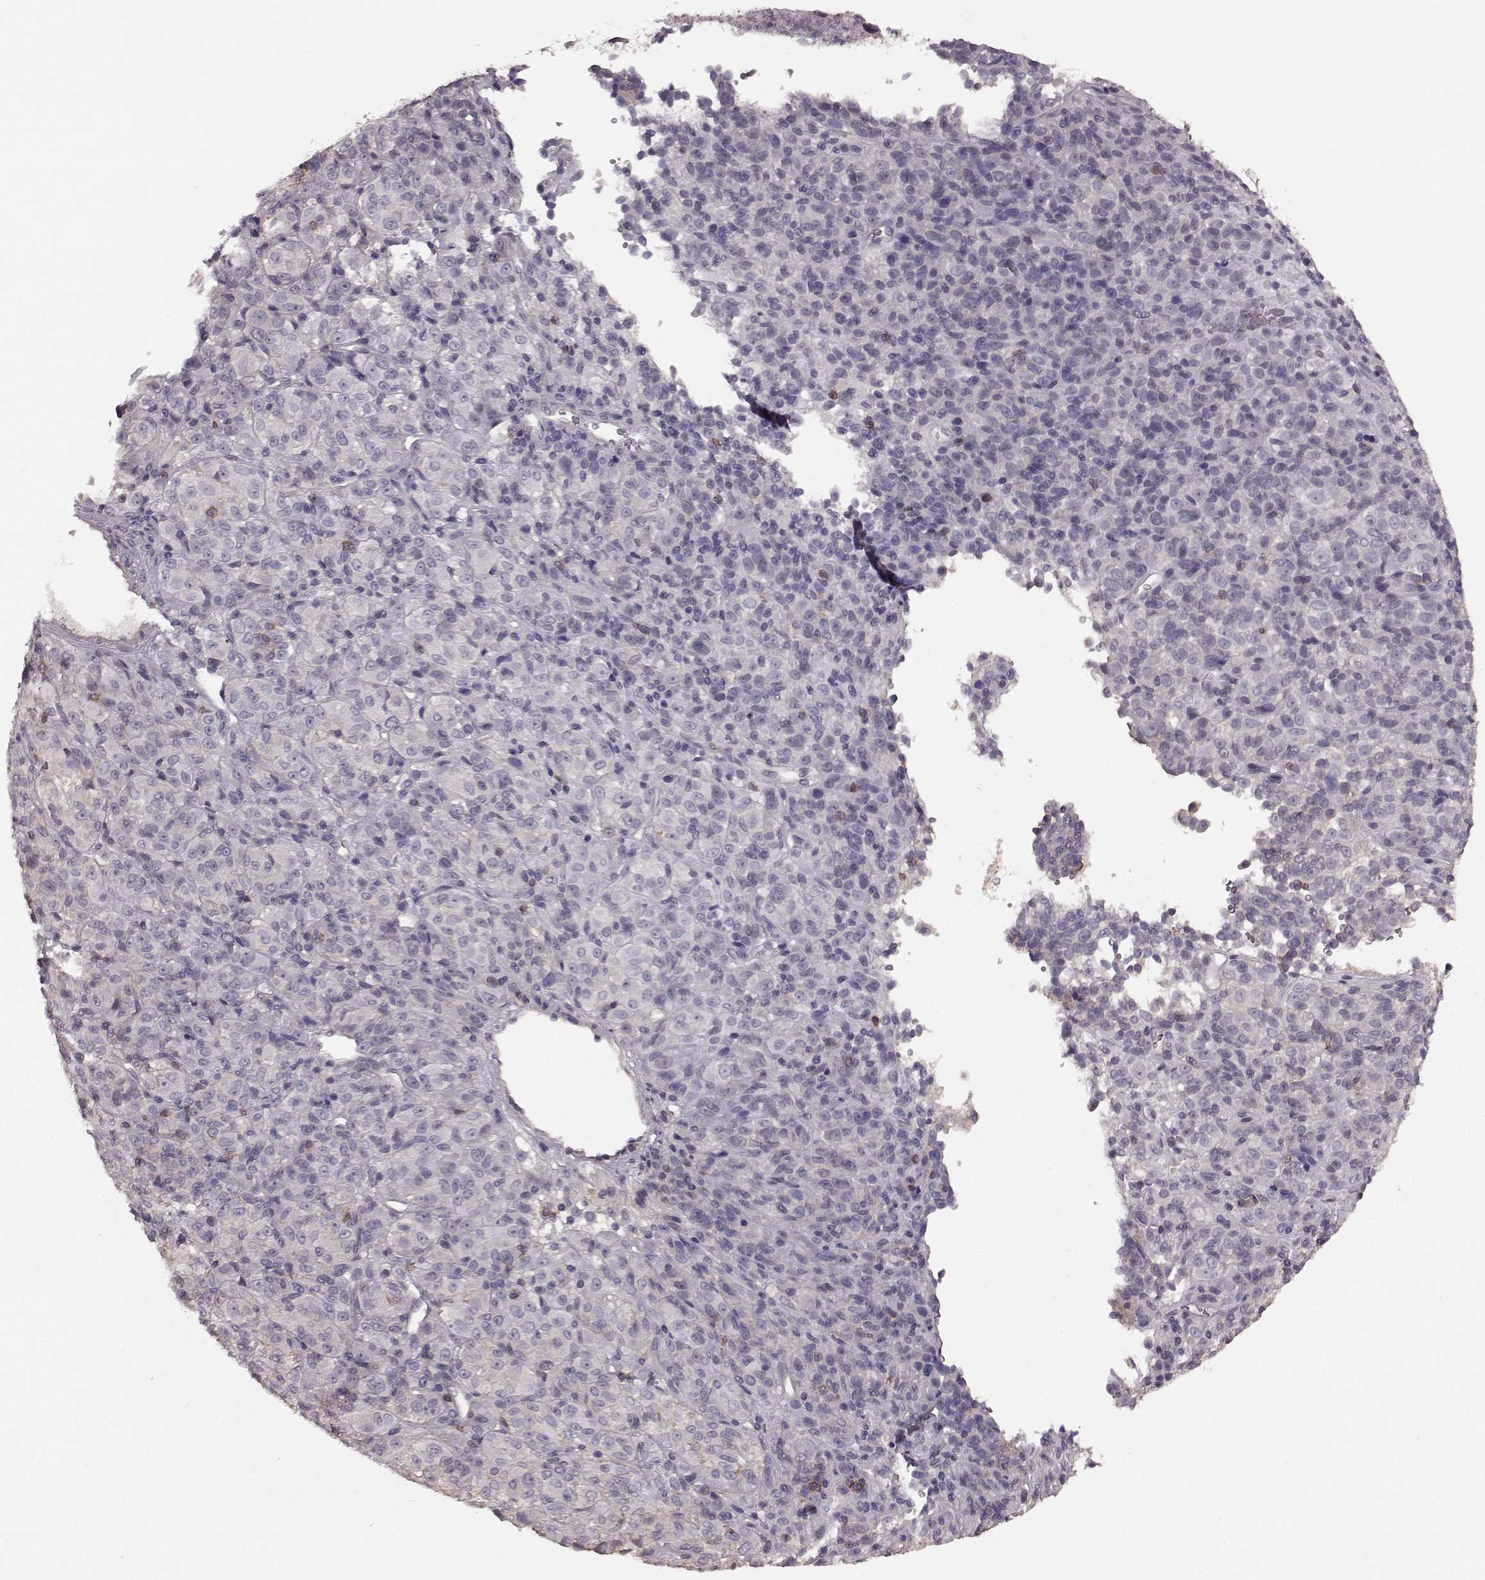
{"staining": {"intensity": "negative", "quantity": "none", "location": "none"}, "tissue": "melanoma", "cell_type": "Tumor cells", "image_type": "cancer", "snomed": [{"axis": "morphology", "description": "Malignant melanoma, Metastatic site"}, {"axis": "topography", "description": "Brain"}], "caption": "High magnification brightfield microscopy of malignant melanoma (metastatic site) stained with DAB (3,3'-diaminobenzidine) (brown) and counterstained with hematoxylin (blue): tumor cells show no significant positivity.", "gene": "PDCD1", "patient": {"sex": "female", "age": 56}}